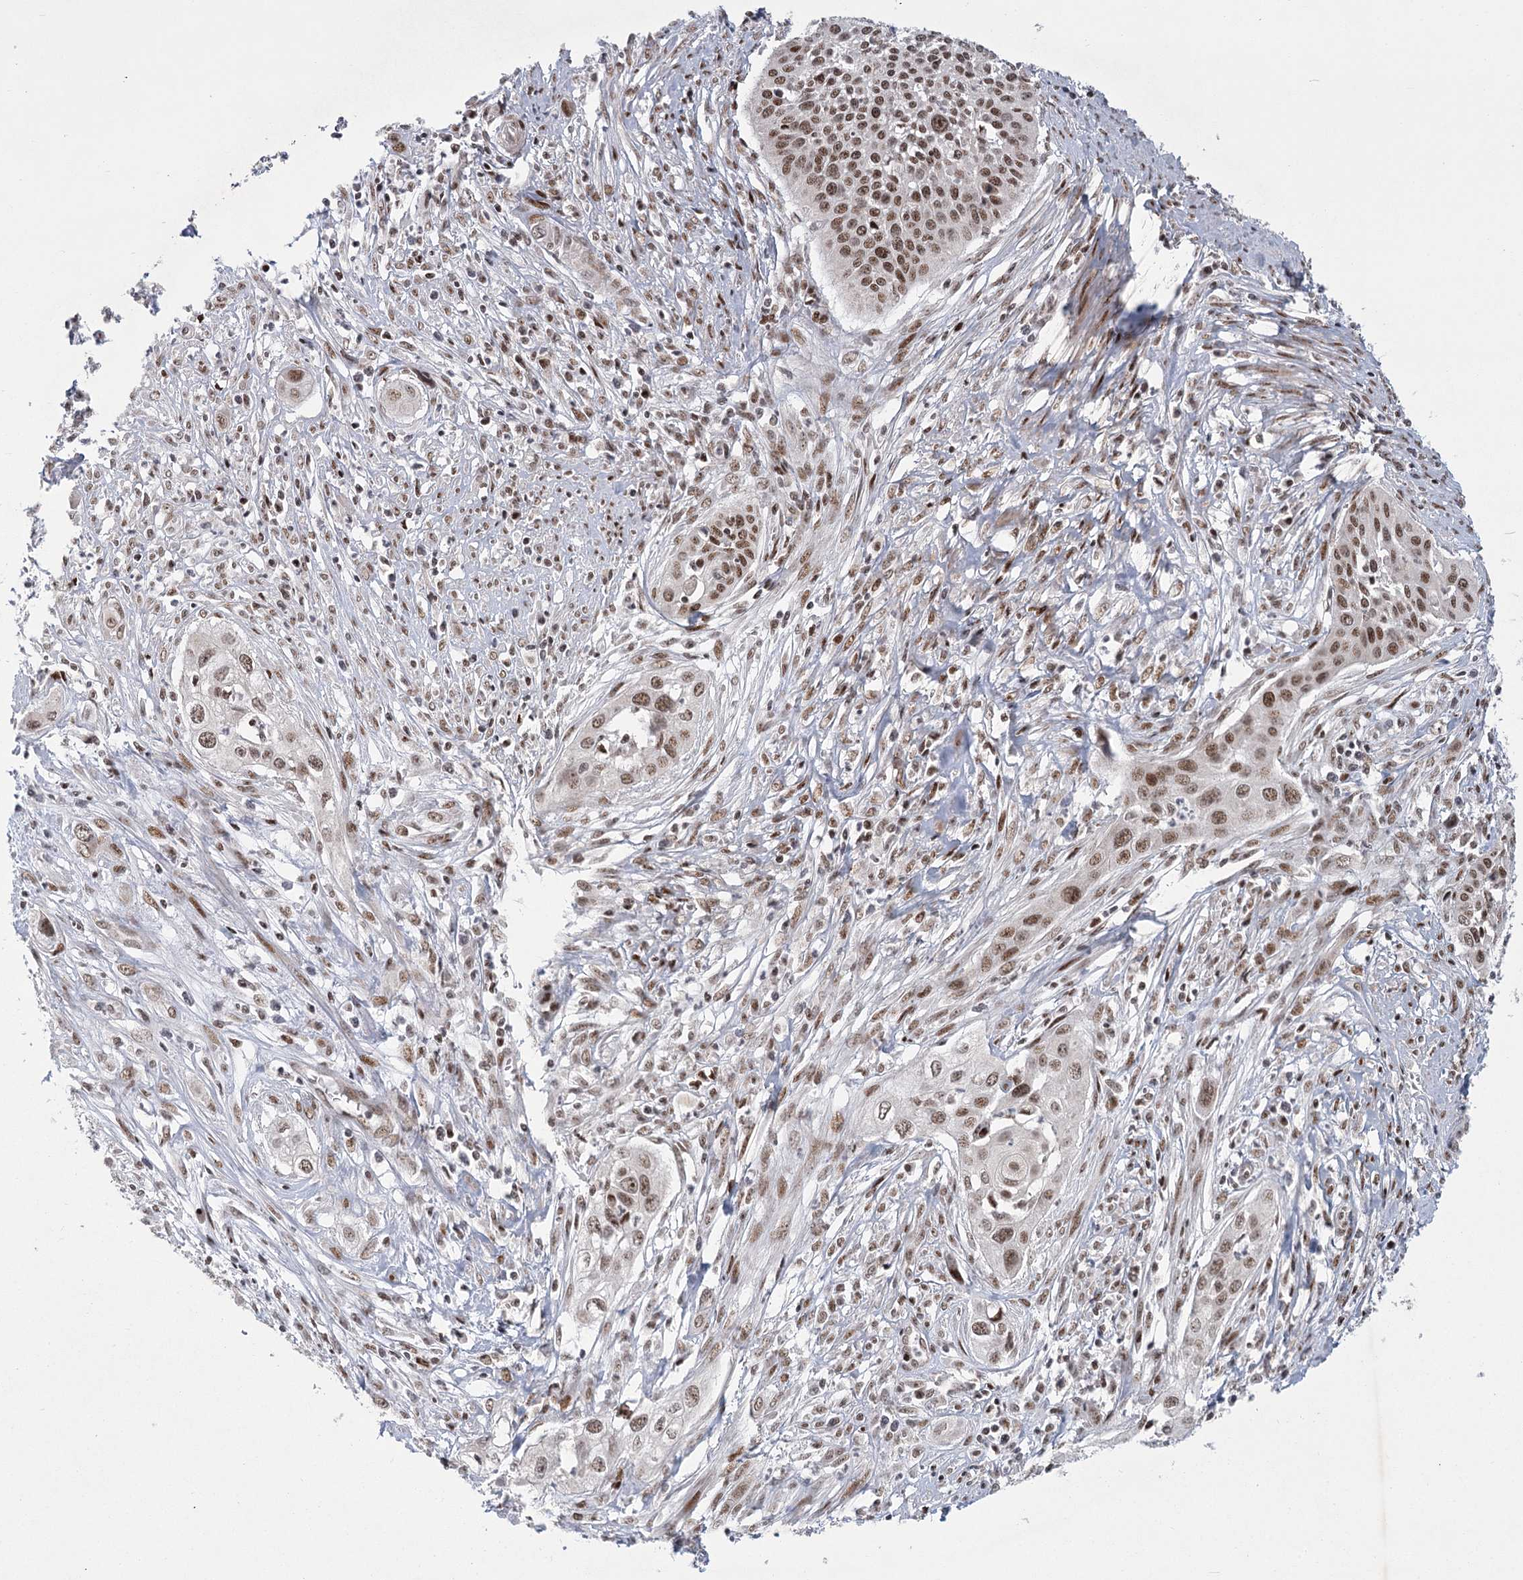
{"staining": {"intensity": "moderate", "quantity": ">75%", "location": "nuclear"}, "tissue": "cervical cancer", "cell_type": "Tumor cells", "image_type": "cancer", "snomed": [{"axis": "morphology", "description": "Squamous cell carcinoma, NOS"}, {"axis": "topography", "description": "Cervix"}], "caption": "An IHC photomicrograph of neoplastic tissue is shown. Protein staining in brown shows moderate nuclear positivity in cervical cancer (squamous cell carcinoma) within tumor cells. The staining is performed using DAB brown chromogen to label protein expression. The nuclei are counter-stained blue using hematoxylin.", "gene": "CIB4", "patient": {"sex": "female", "age": 34}}